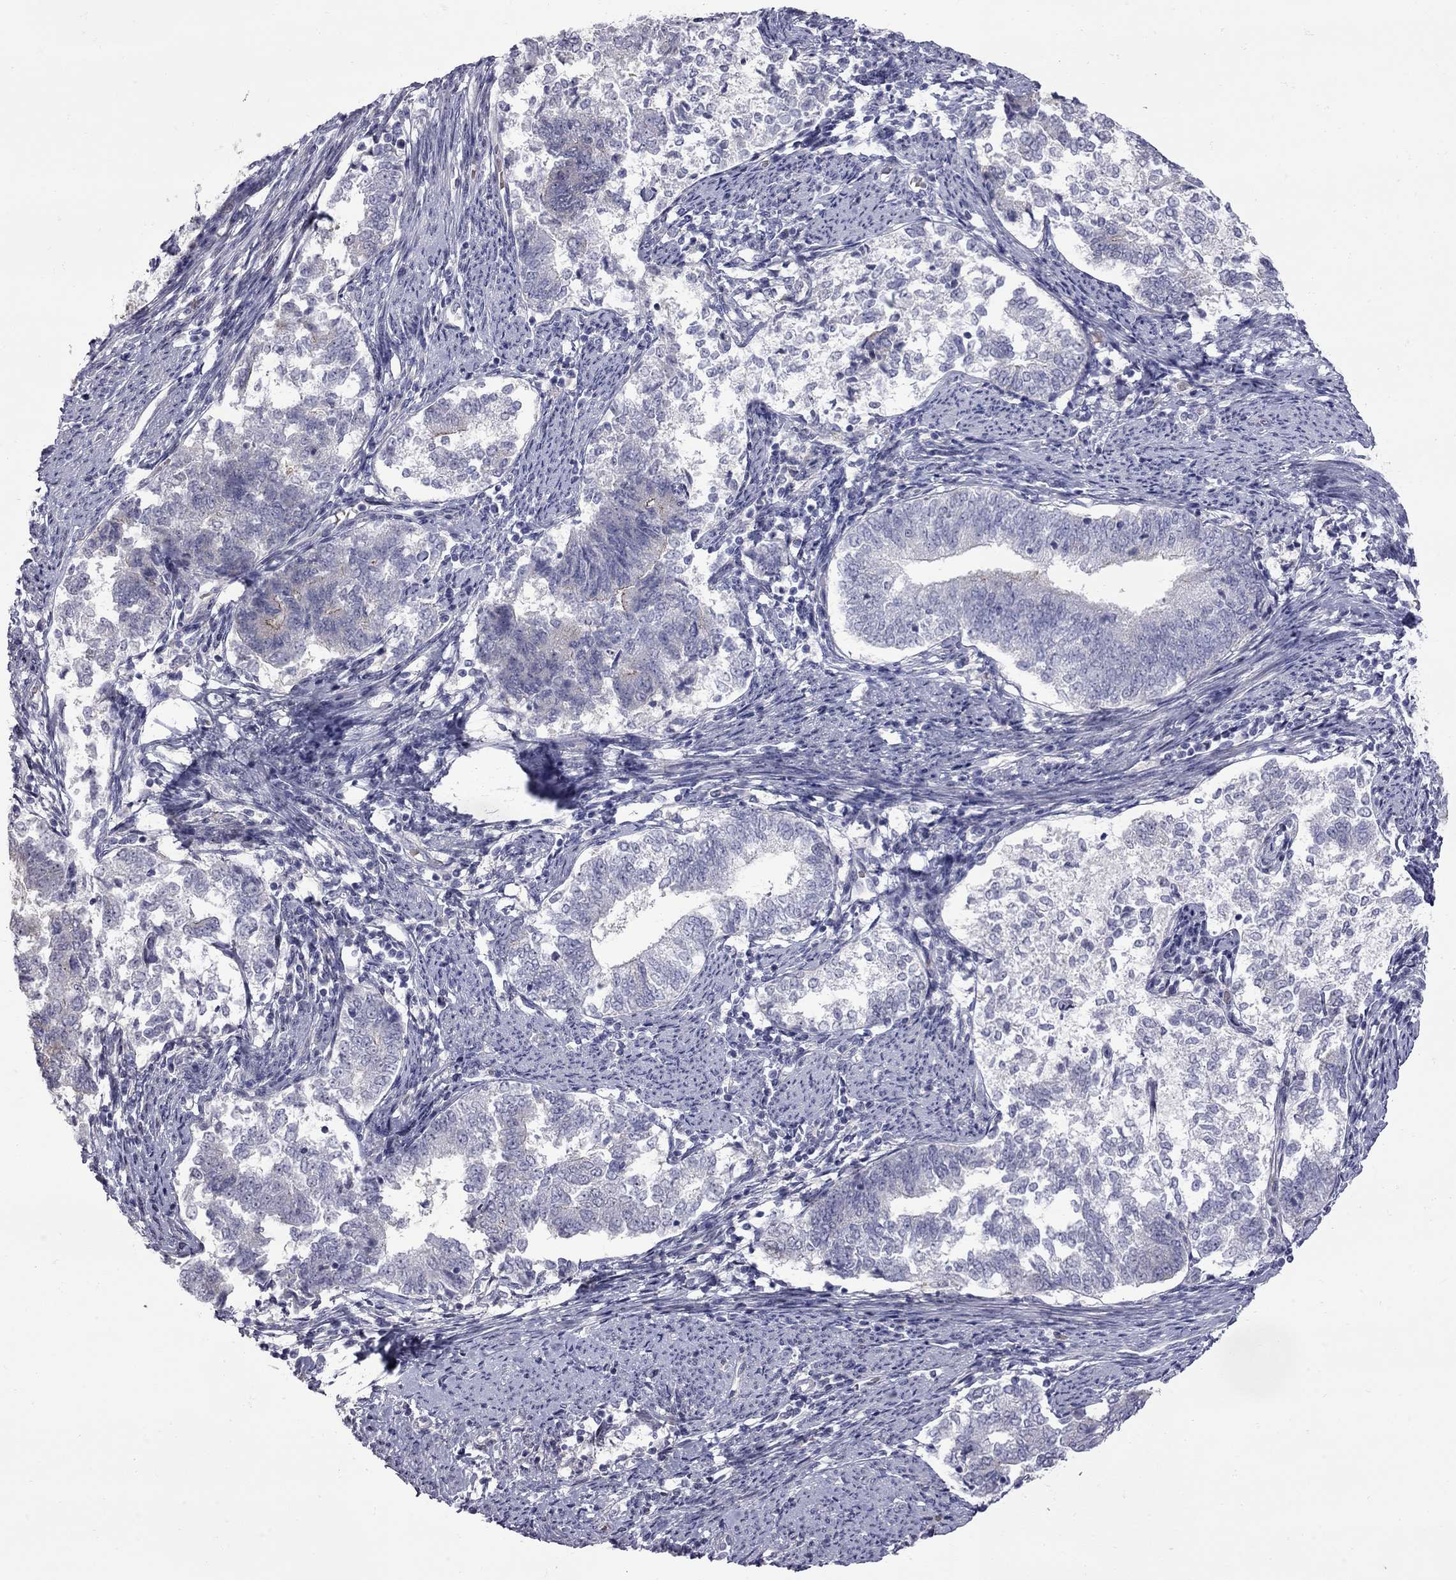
{"staining": {"intensity": "negative", "quantity": "none", "location": "none"}, "tissue": "endometrial cancer", "cell_type": "Tumor cells", "image_type": "cancer", "snomed": [{"axis": "morphology", "description": "Adenocarcinoma, NOS"}, {"axis": "topography", "description": "Endometrium"}], "caption": "Protein analysis of endometrial cancer (adenocarcinoma) shows no significant expression in tumor cells.", "gene": "NRARP", "patient": {"sex": "female", "age": 65}}